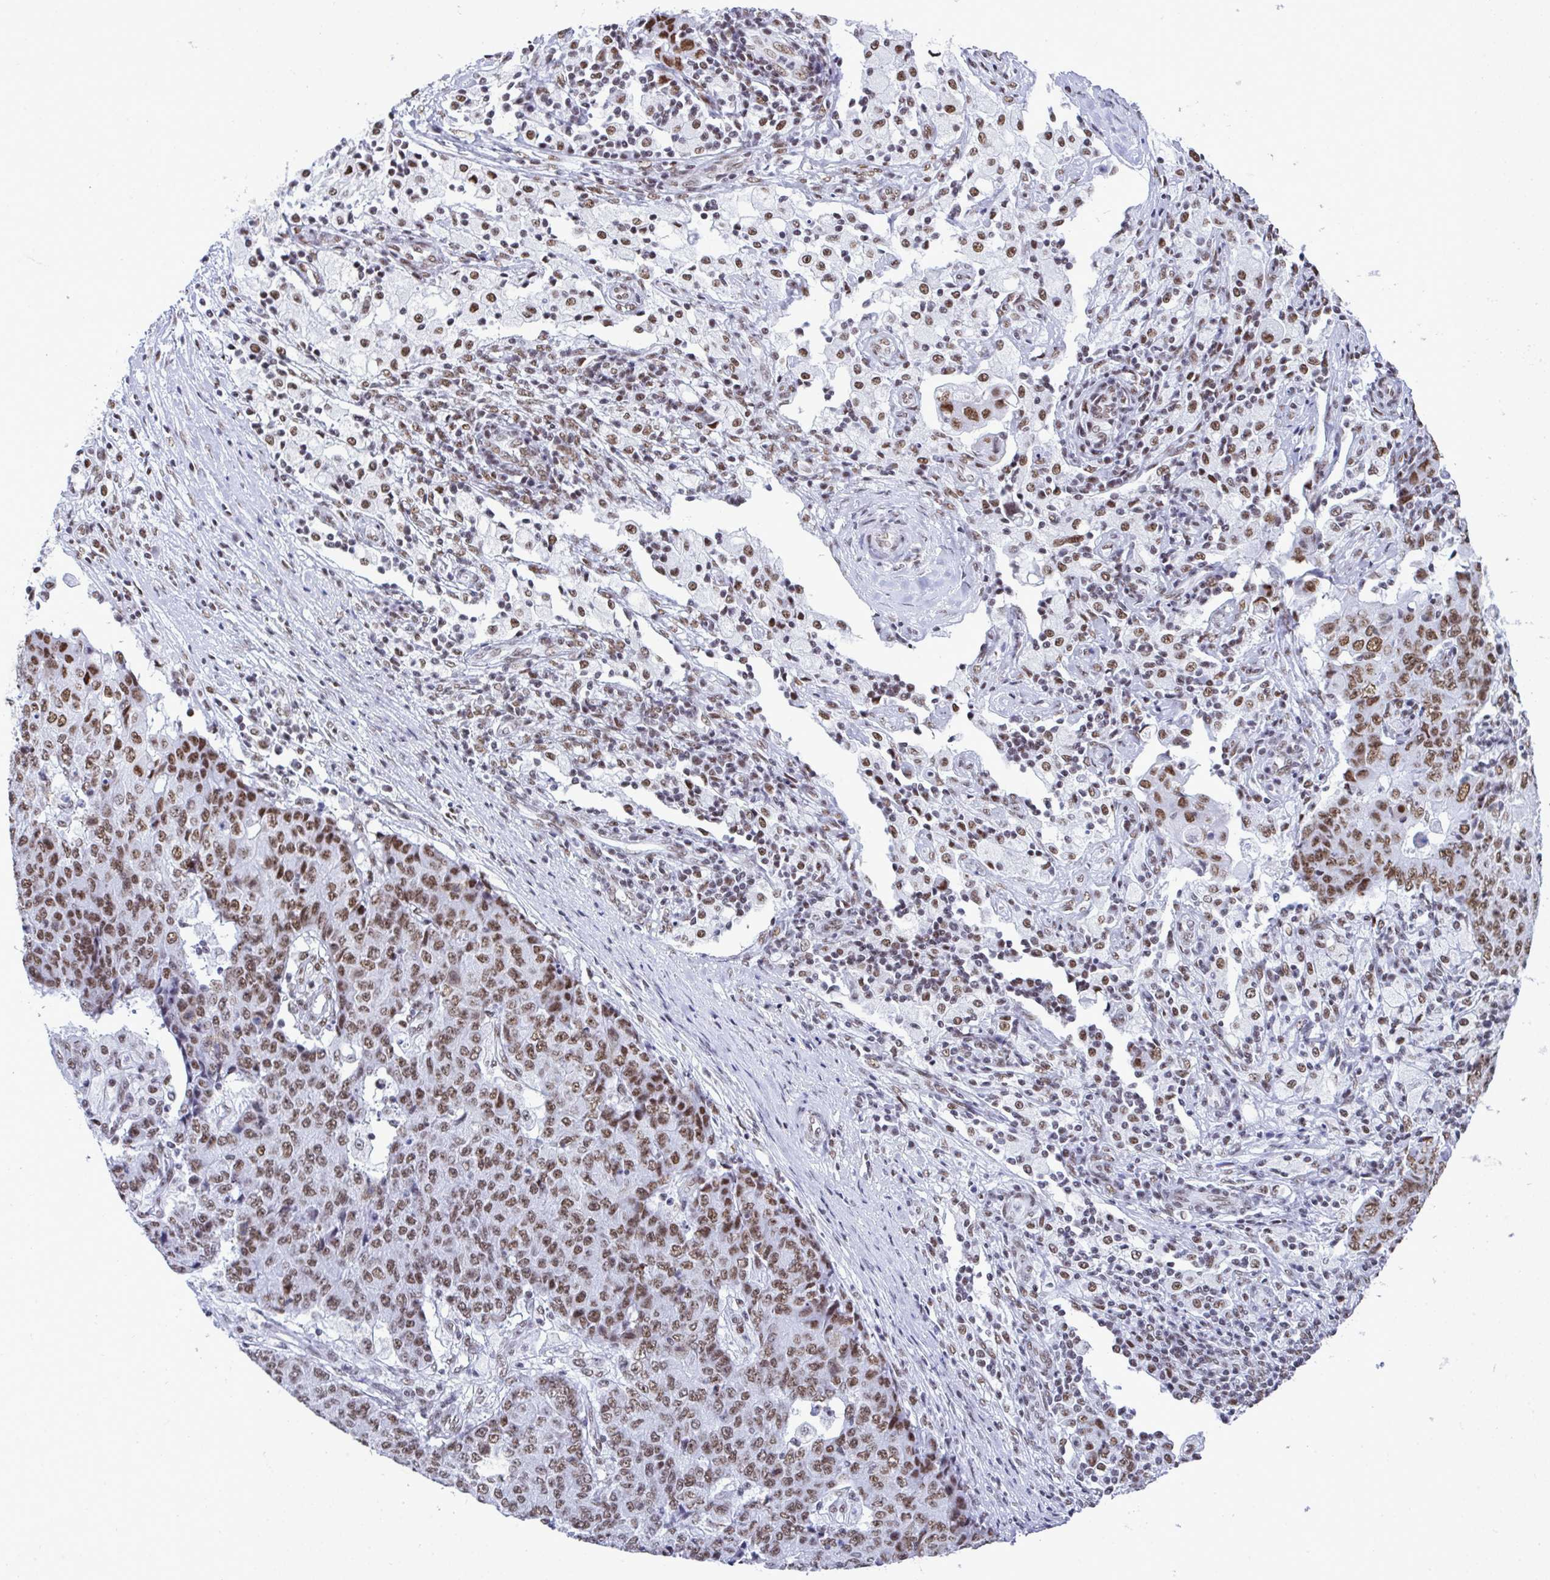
{"staining": {"intensity": "moderate", "quantity": ">75%", "location": "nuclear"}, "tissue": "ovarian cancer", "cell_type": "Tumor cells", "image_type": "cancer", "snomed": [{"axis": "morphology", "description": "Carcinoma, endometroid"}, {"axis": "topography", "description": "Ovary"}], "caption": "Tumor cells display moderate nuclear expression in approximately >75% of cells in ovarian endometroid carcinoma.", "gene": "DDX52", "patient": {"sex": "female", "age": 42}}